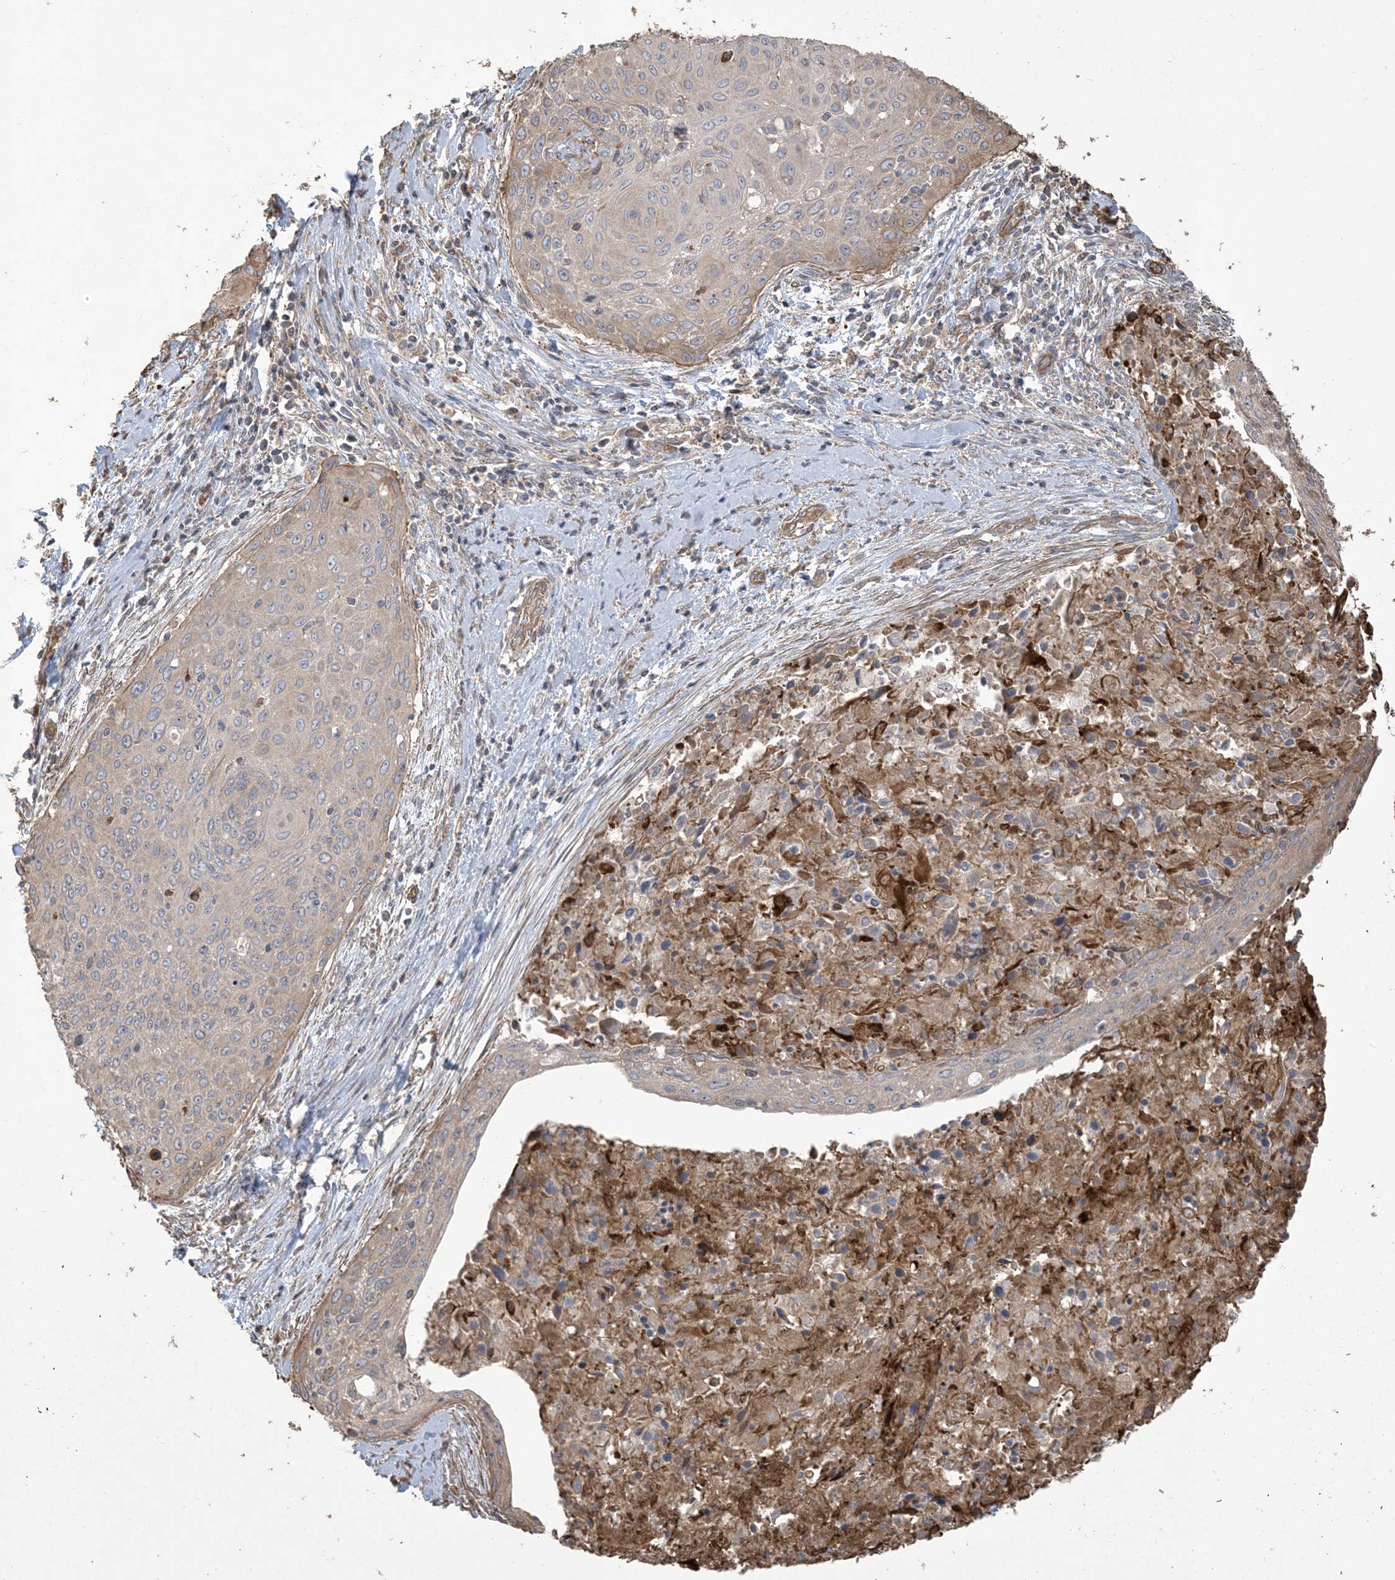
{"staining": {"intensity": "weak", "quantity": "<25%", "location": "cytoplasmic/membranous"}, "tissue": "cervical cancer", "cell_type": "Tumor cells", "image_type": "cancer", "snomed": [{"axis": "morphology", "description": "Squamous cell carcinoma, NOS"}, {"axis": "topography", "description": "Cervix"}], "caption": "Immunohistochemistry of cervical squamous cell carcinoma shows no positivity in tumor cells.", "gene": "KLHL18", "patient": {"sex": "female", "age": 55}}